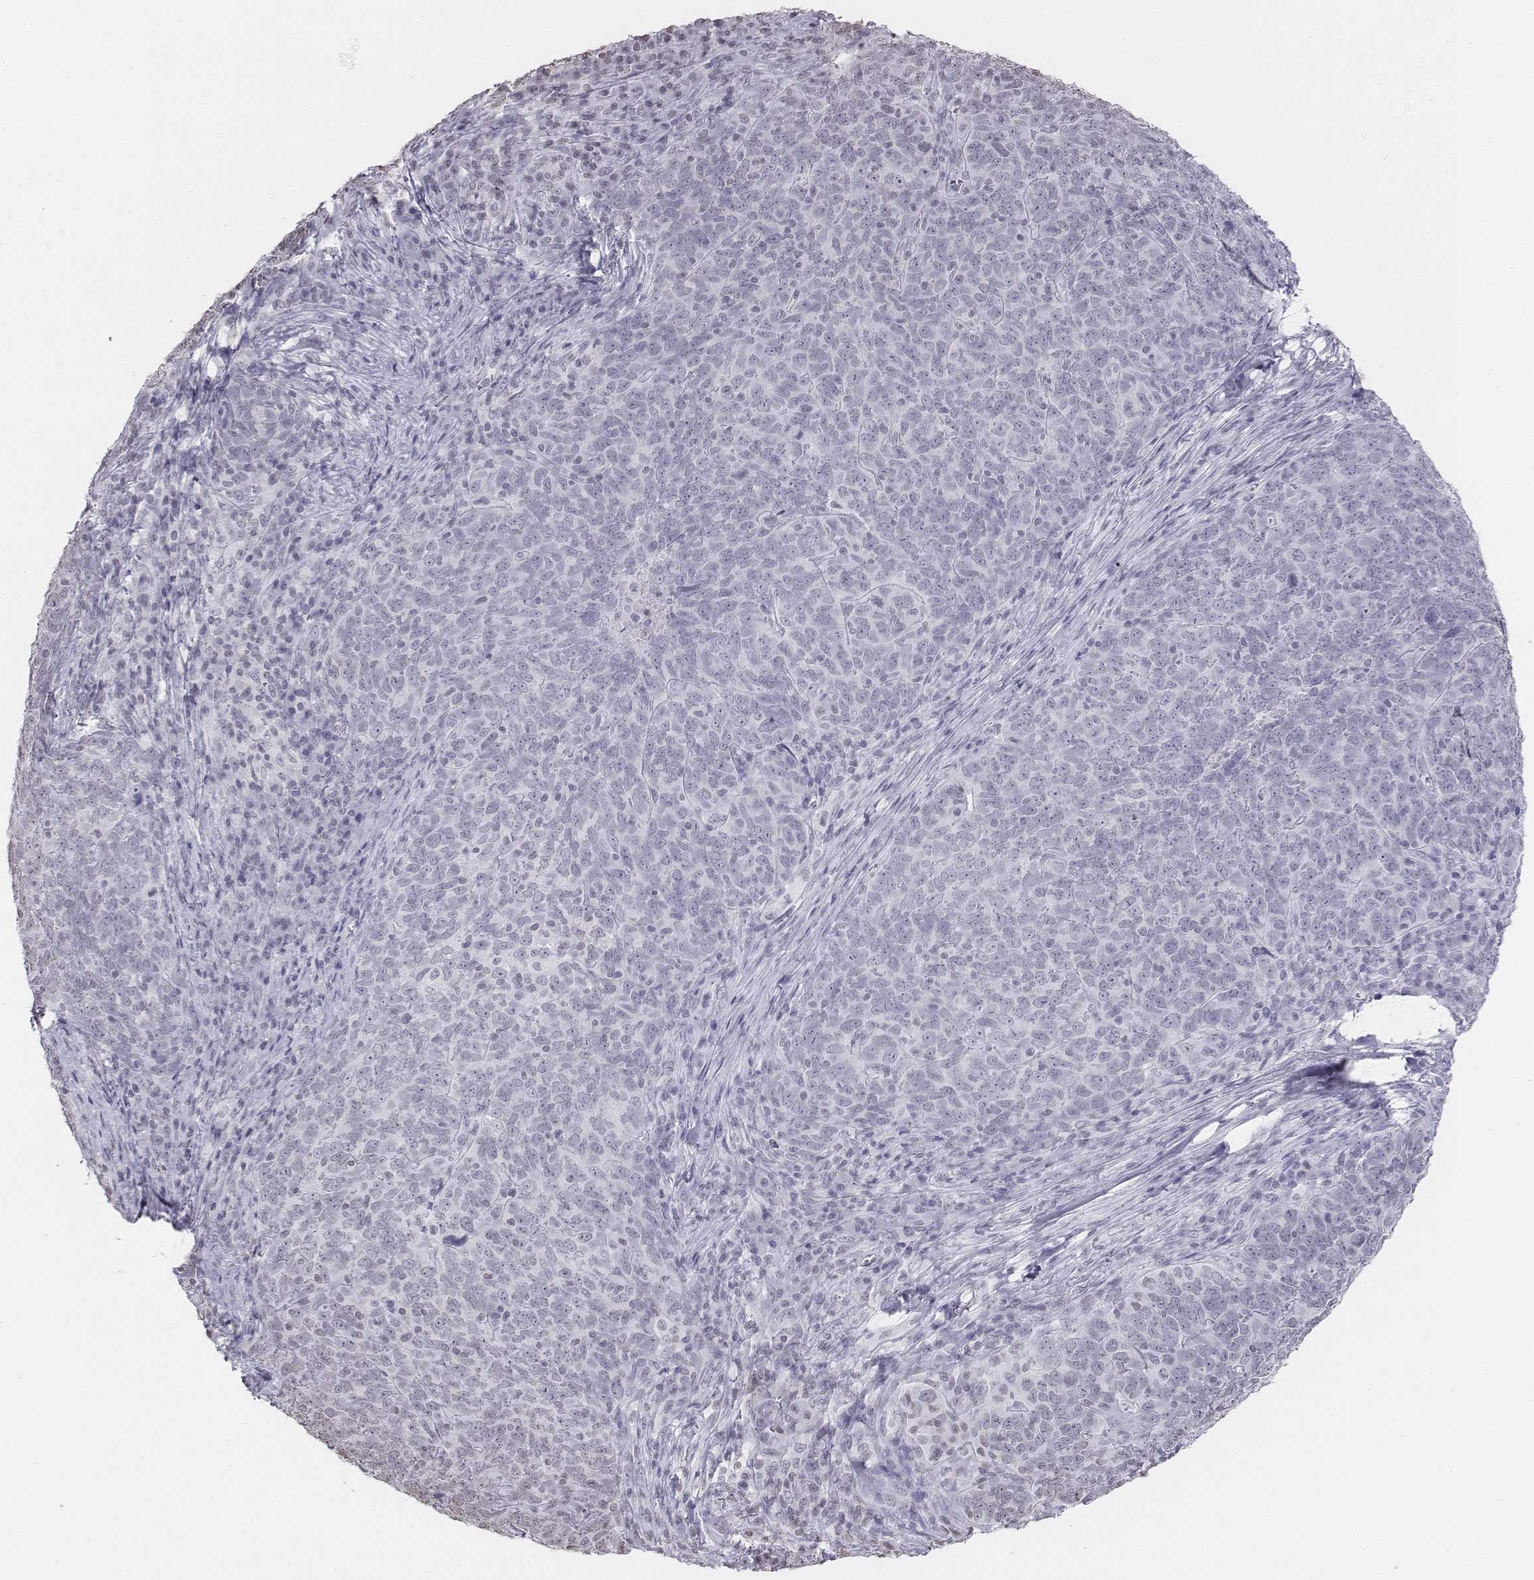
{"staining": {"intensity": "negative", "quantity": "none", "location": "none"}, "tissue": "skin cancer", "cell_type": "Tumor cells", "image_type": "cancer", "snomed": [{"axis": "morphology", "description": "Squamous cell carcinoma, NOS"}, {"axis": "topography", "description": "Skin"}, {"axis": "topography", "description": "Anal"}], "caption": "The micrograph exhibits no staining of tumor cells in skin cancer (squamous cell carcinoma).", "gene": "BARHL1", "patient": {"sex": "female", "age": 51}}